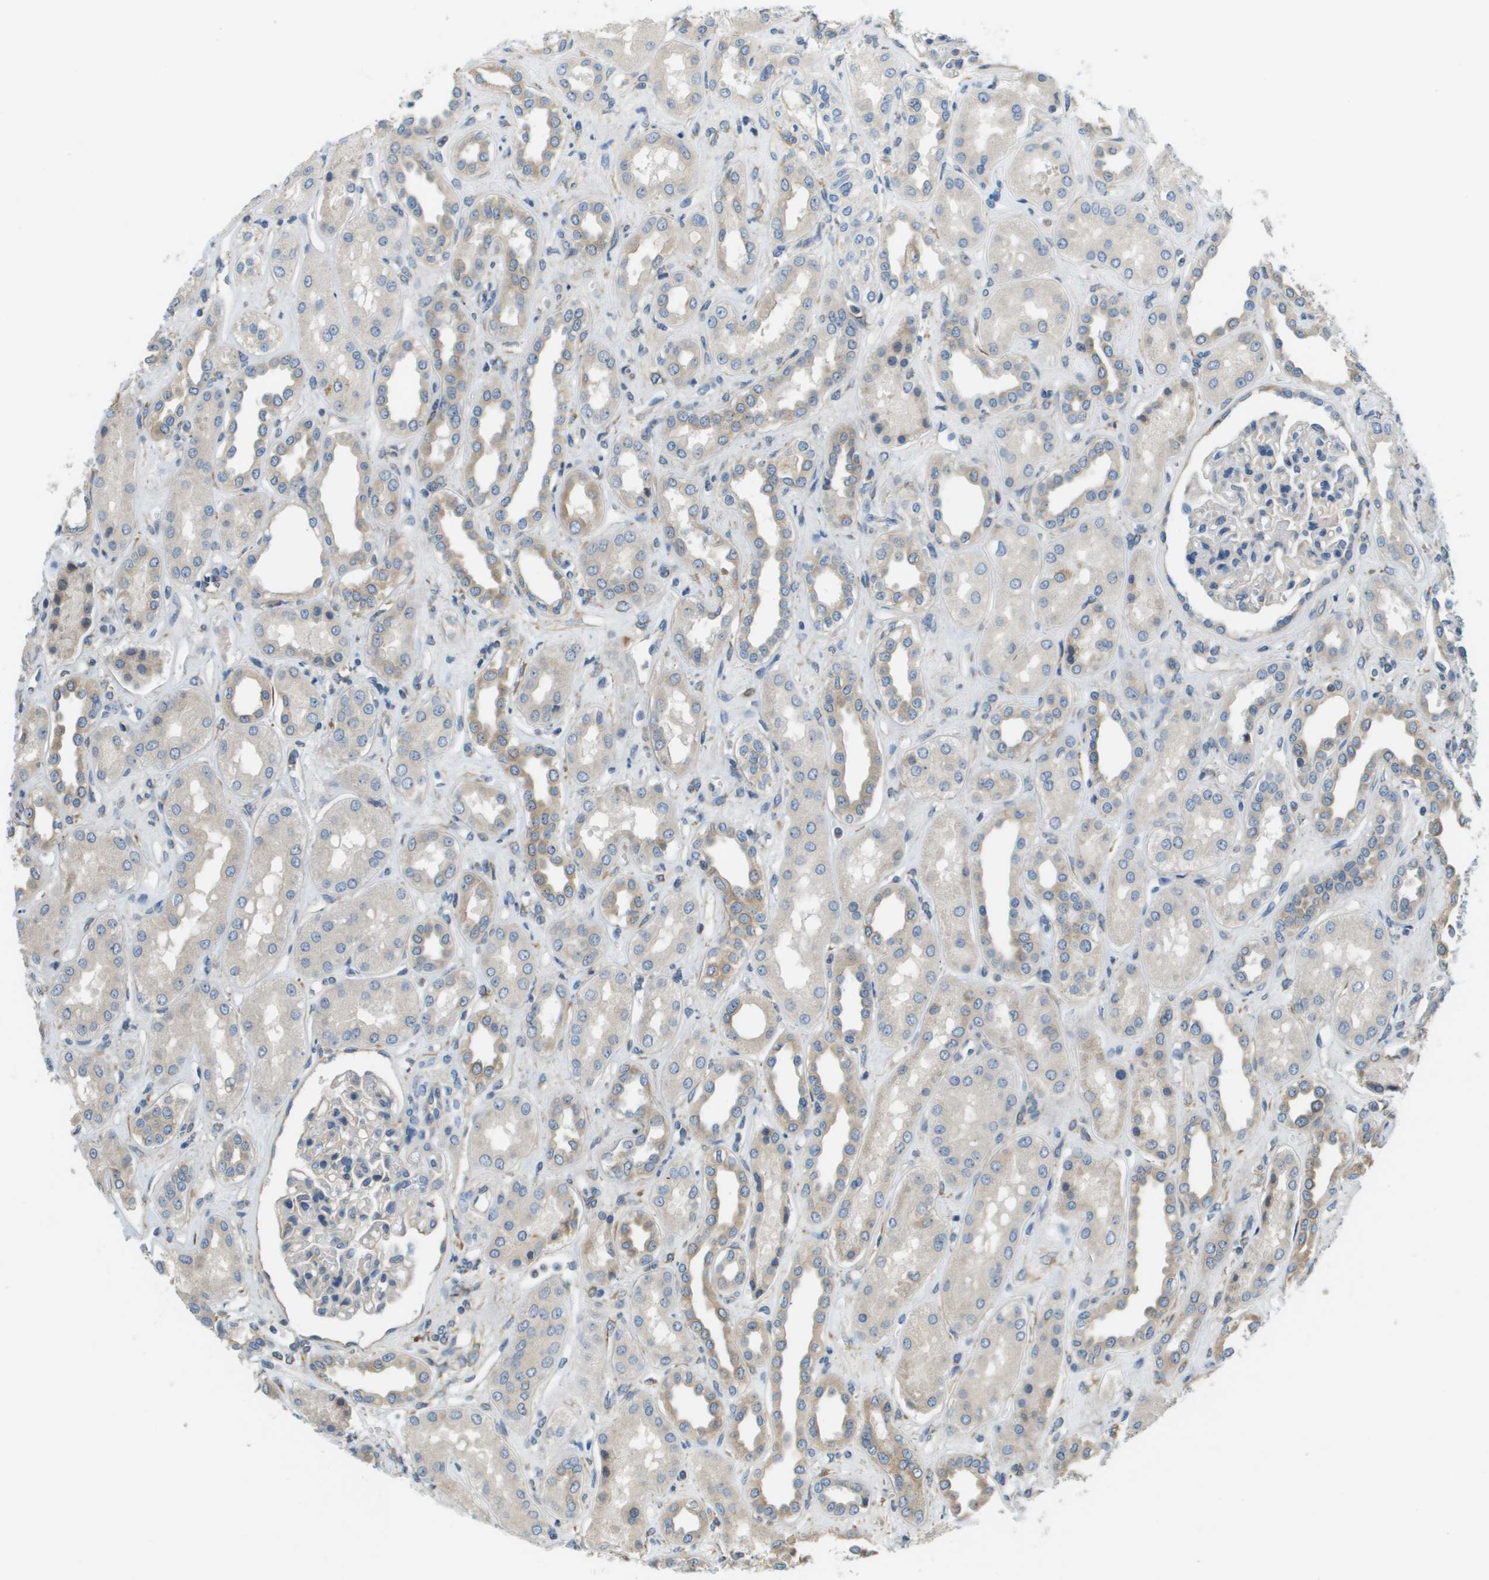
{"staining": {"intensity": "negative", "quantity": "none", "location": "none"}, "tissue": "kidney", "cell_type": "Cells in glomeruli", "image_type": "normal", "snomed": [{"axis": "morphology", "description": "Normal tissue, NOS"}, {"axis": "topography", "description": "Kidney"}], "caption": "IHC of normal kidney demonstrates no expression in cells in glomeruli.", "gene": "SAMSN1", "patient": {"sex": "male", "age": 59}}